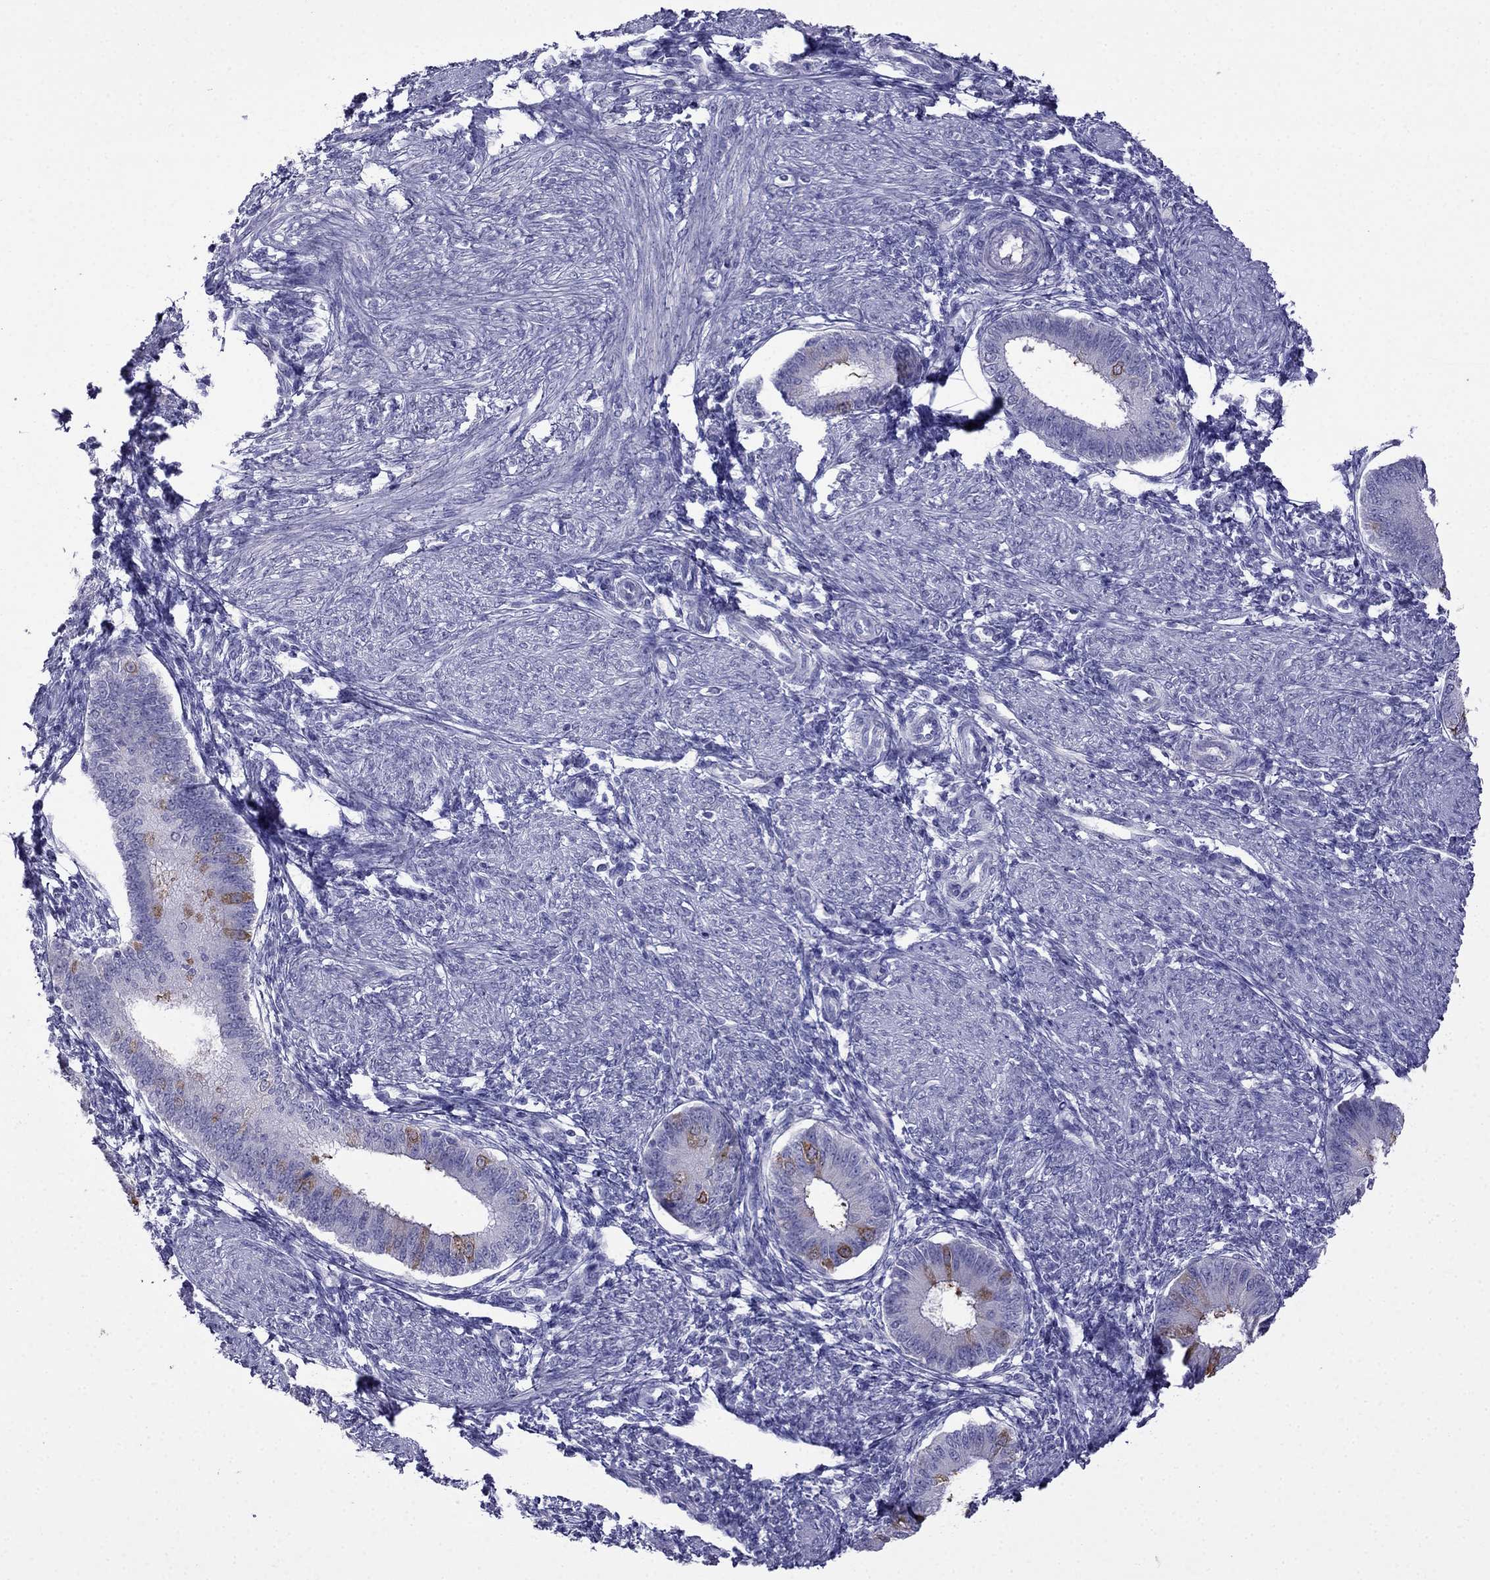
{"staining": {"intensity": "negative", "quantity": "none", "location": "none"}, "tissue": "endometrium", "cell_type": "Cells in endometrial stroma", "image_type": "normal", "snomed": [{"axis": "morphology", "description": "Normal tissue, NOS"}, {"axis": "topography", "description": "Endometrium"}], "caption": "Photomicrograph shows no protein expression in cells in endometrial stroma of normal endometrium. The staining is performed using DAB brown chromogen with nuclei counter-stained in using hematoxylin.", "gene": "CDHR4", "patient": {"sex": "female", "age": 39}}